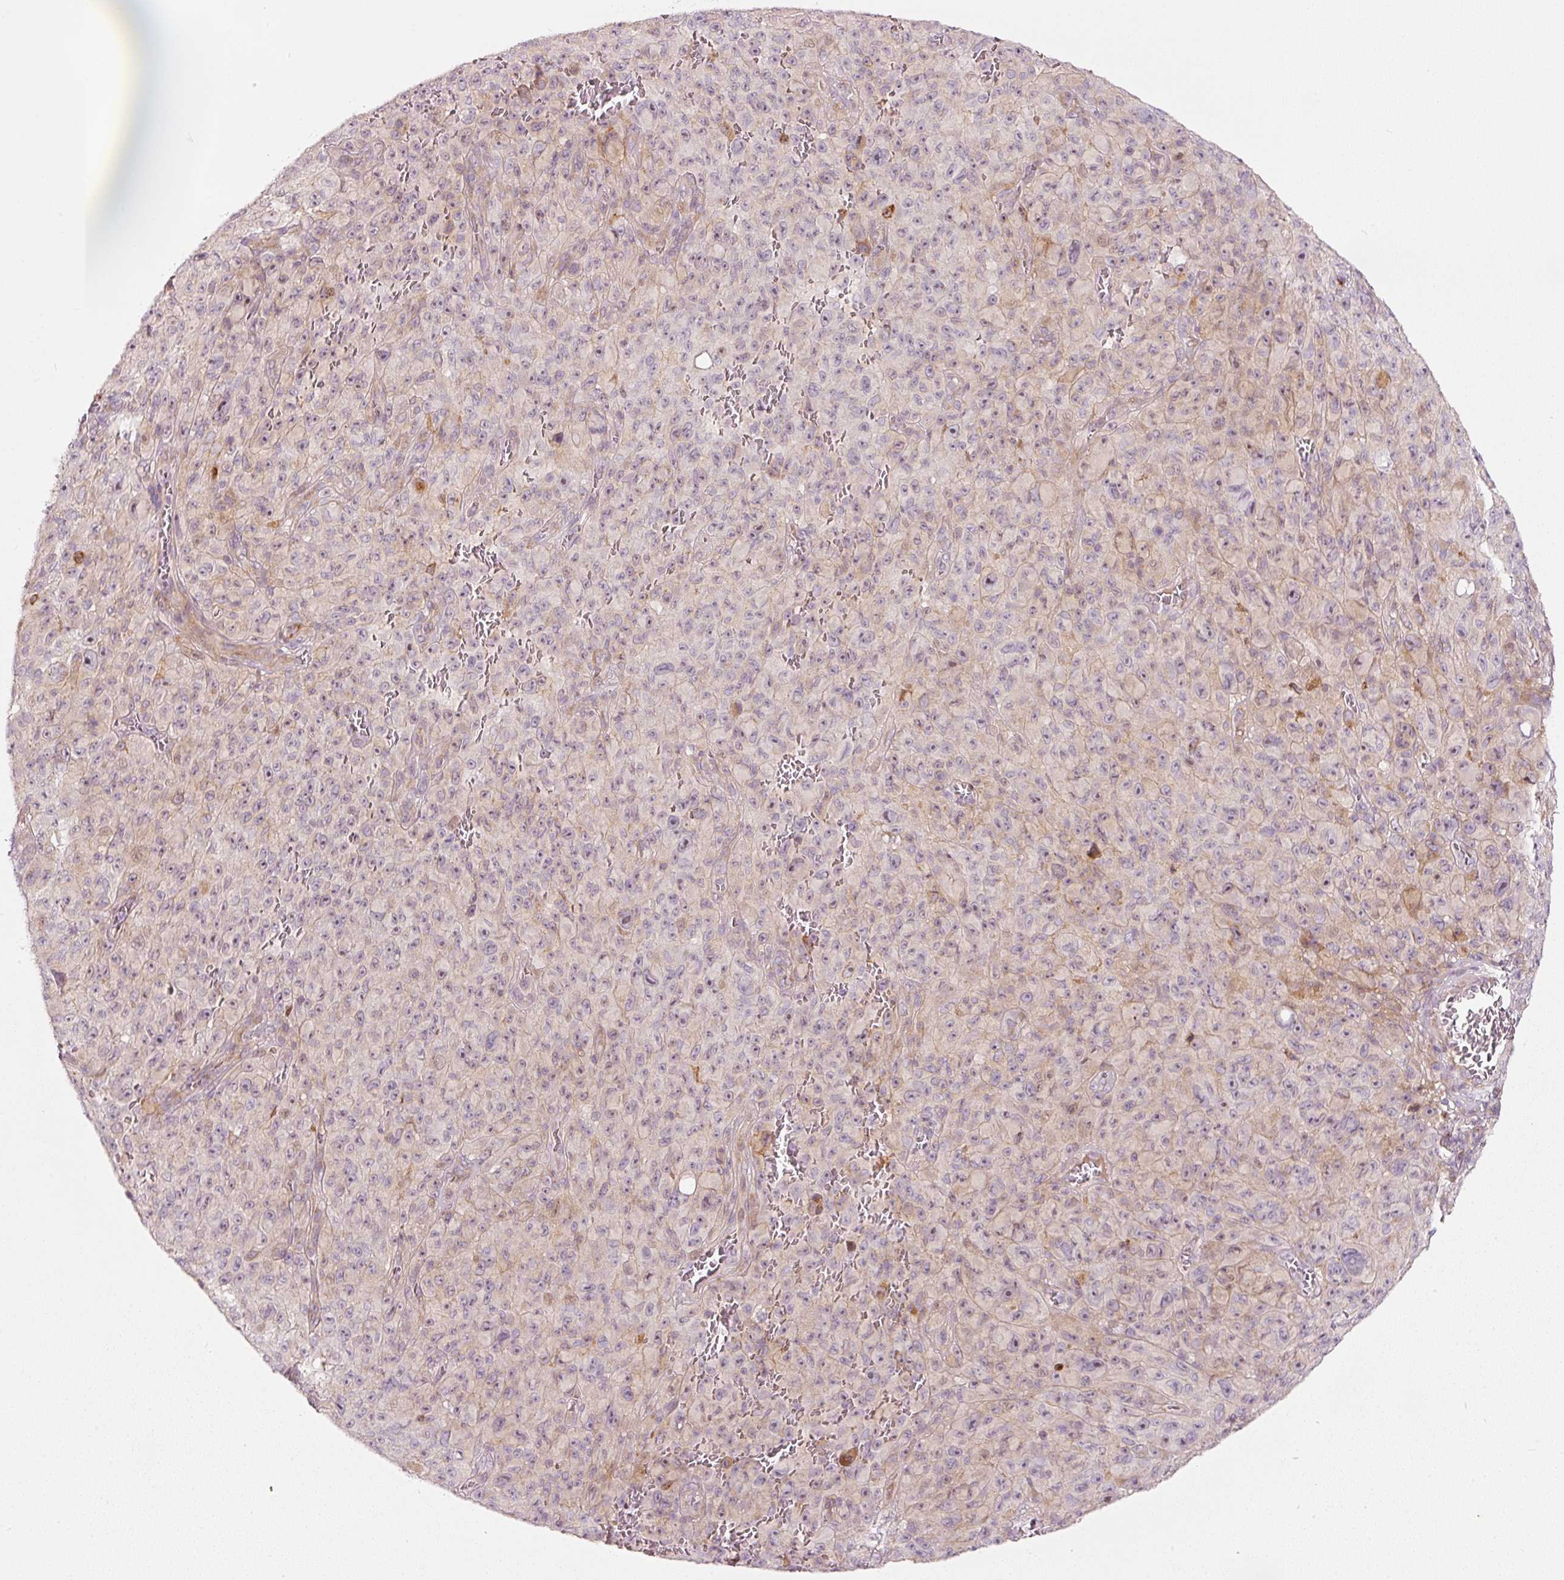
{"staining": {"intensity": "negative", "quantity": "none", "location": "none"}, "tissue": "melanoma", "cell_type": "Tumor cells", "image_type": "cancer", "snomed": [{"axis": "morphology", "description": "Malignant melanoma, NOS"}, {"axis": "topography", "description": "Skin"}], "caption": "A photomicrograph of melanoma stained for a protein demonstrates no brown staining in tumor cells.", "gene": "SLC20A1", "patient": {"sex": "female", "age": 82}}